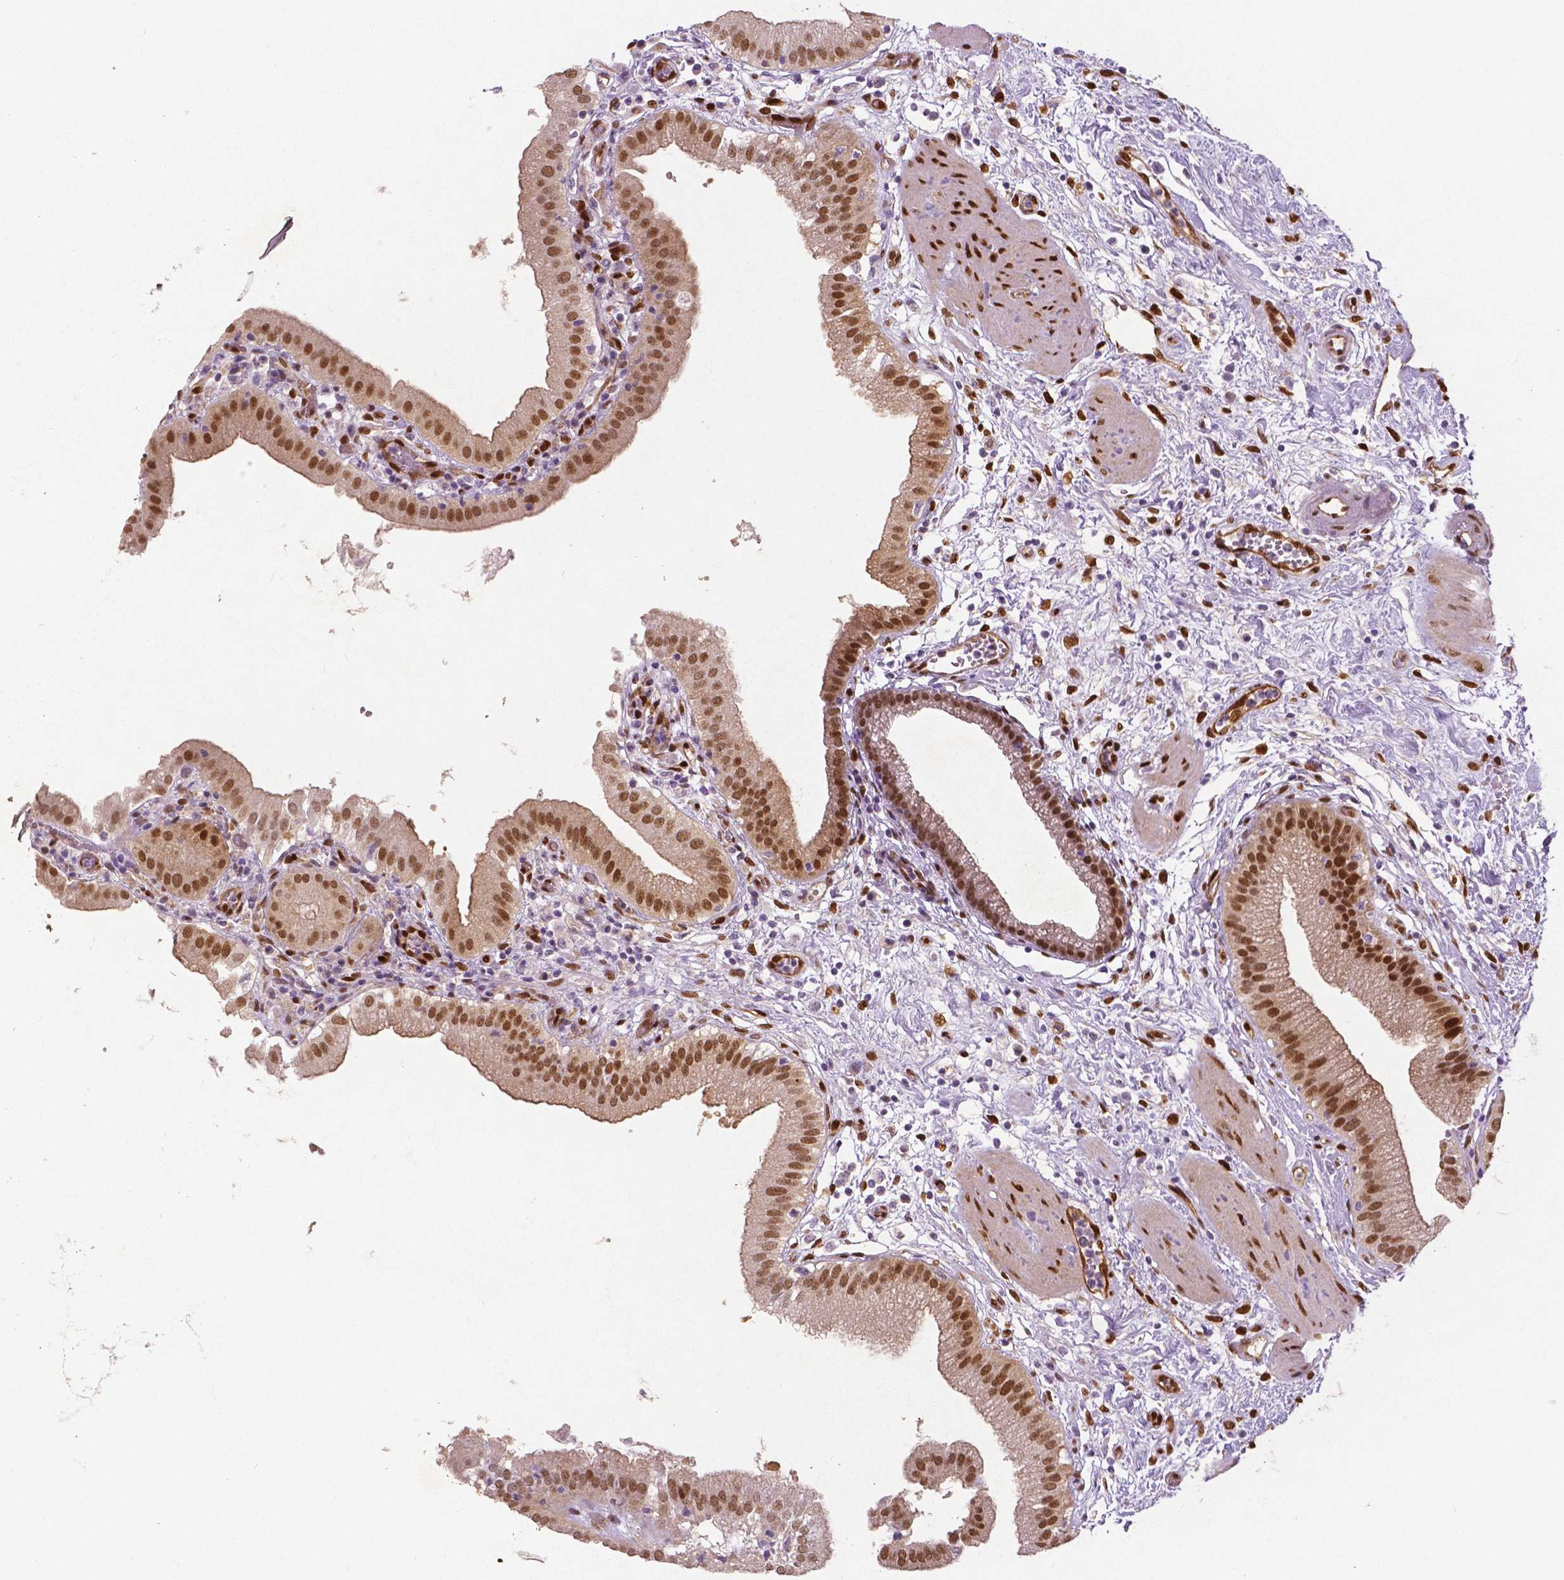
{"staining": {"intensity": "moderate", "quantity": ">75%", "location": "cytoplasmic/membranous,nuclear"}, "tissue": "gallbladder", "cell_type": "Glandular cells", "image_type": "normal", "snomed": [{"axis": "morphology", "description": "Normal tissue, NOS"}, {"axis": "topography", "description": "Gallbladder"}], "caption": "Glandular cells show moderate cytoplasmic/membranous,nuclear staining in approximately >75% of cells in unremarkable gallbladder. The protein is shown in brown color, while the nuclei are stained blue.", "gene": "WWTR1", "patient": {"sex": "female", "age": 65}}